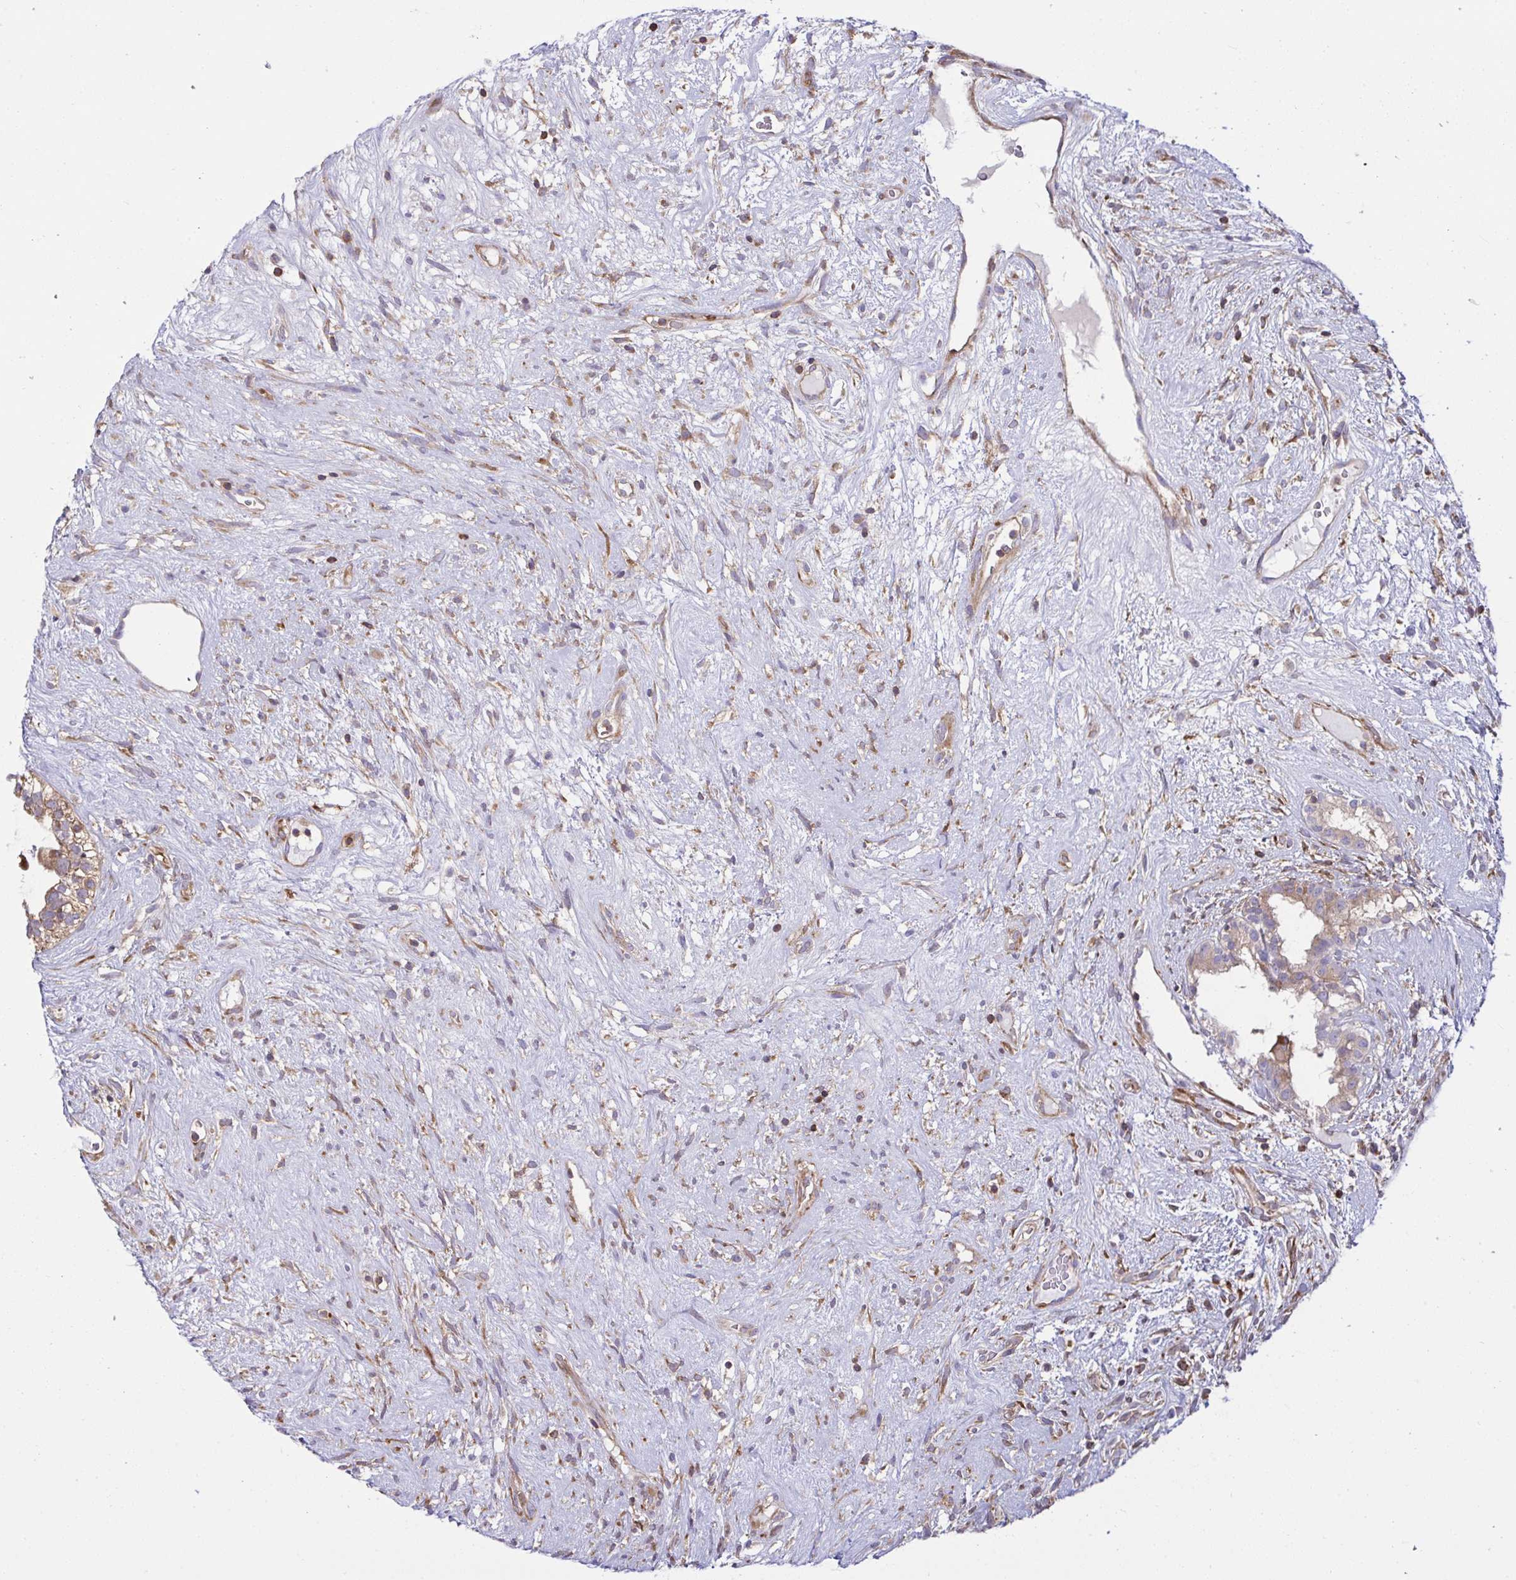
{"staining": {"intensity": "moderate", "quantity": "25%-75%", "location": "cytoplasmic/membranous"}, "tissue": "testis cancer", "cell_type": "Tumor cells", "image_type": "cancer", "snomed": [{"axis": "morphology", "description": "Seminoma, NOS"}, {"axis": "morphology", "description": "Carcinoma, Embryonal, NOS"}, {"axis": "topography", "description": "Testis"}], "caption": "Moderate cytoplasmic/membranous expression is seen in approximately 25%-75% of tumor cells in testis cancer (seminoma).", "gene": "TSC22D3", "patient": {"sex": "male", "age": 41}}